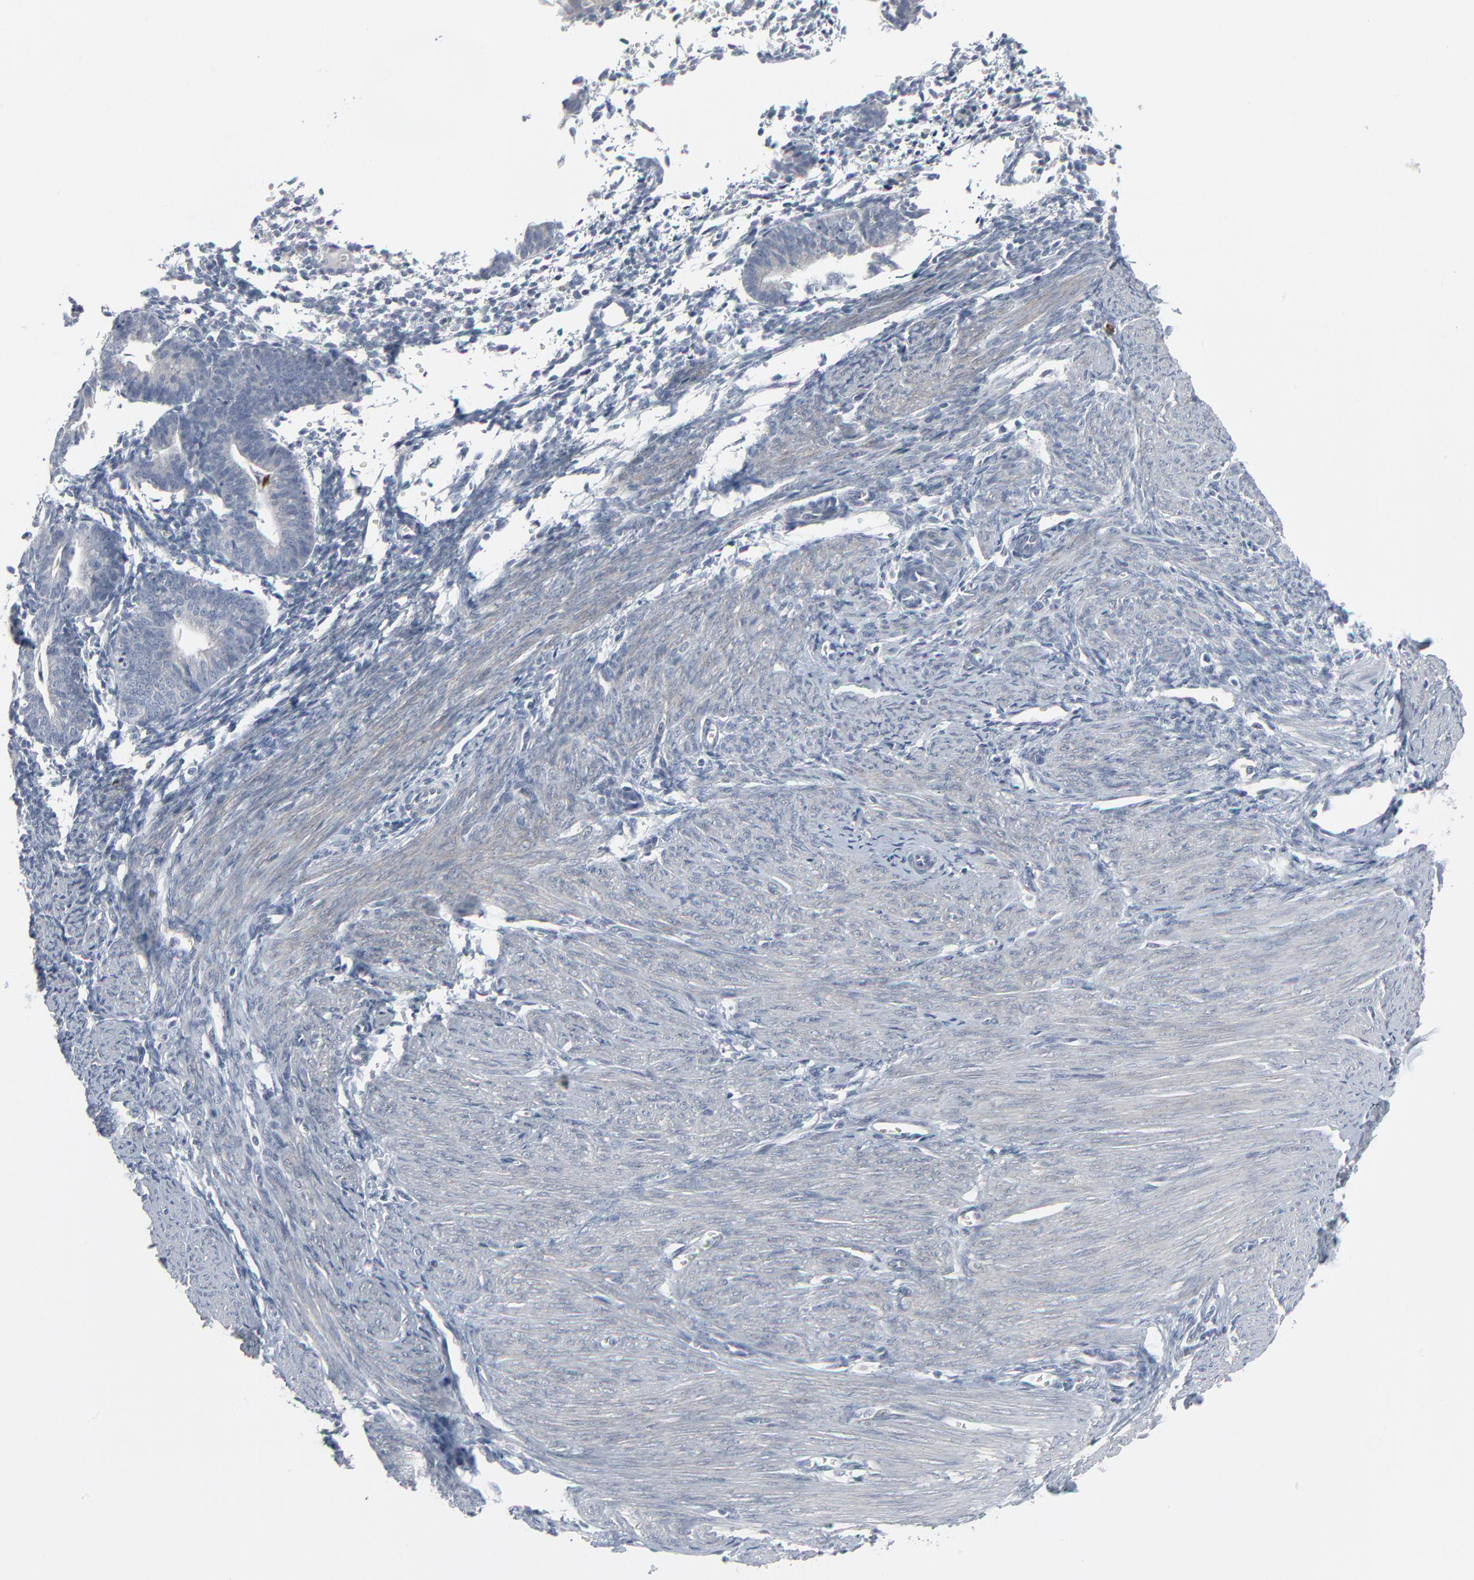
{"staining": {"intensity": "weak", "quantity": "<25%", "location": "cytoplasmic/membranous"}, "tissue": "endometrium", "cell_type": "Cells in endometrial stroma", "image_type": "normal", "snomed": [{"axis": "morphology", "description": "Normal tissue, NOS"}, {"axis": "topography", "description": "Endometrium"}], "caption": "Human endometrium stained for a protein using immunohistochemistry exhibits no positivity in cells in endometrial stroma.", "gene": "NEUROD1", "patient": {"sex": "female", "age": 61}}